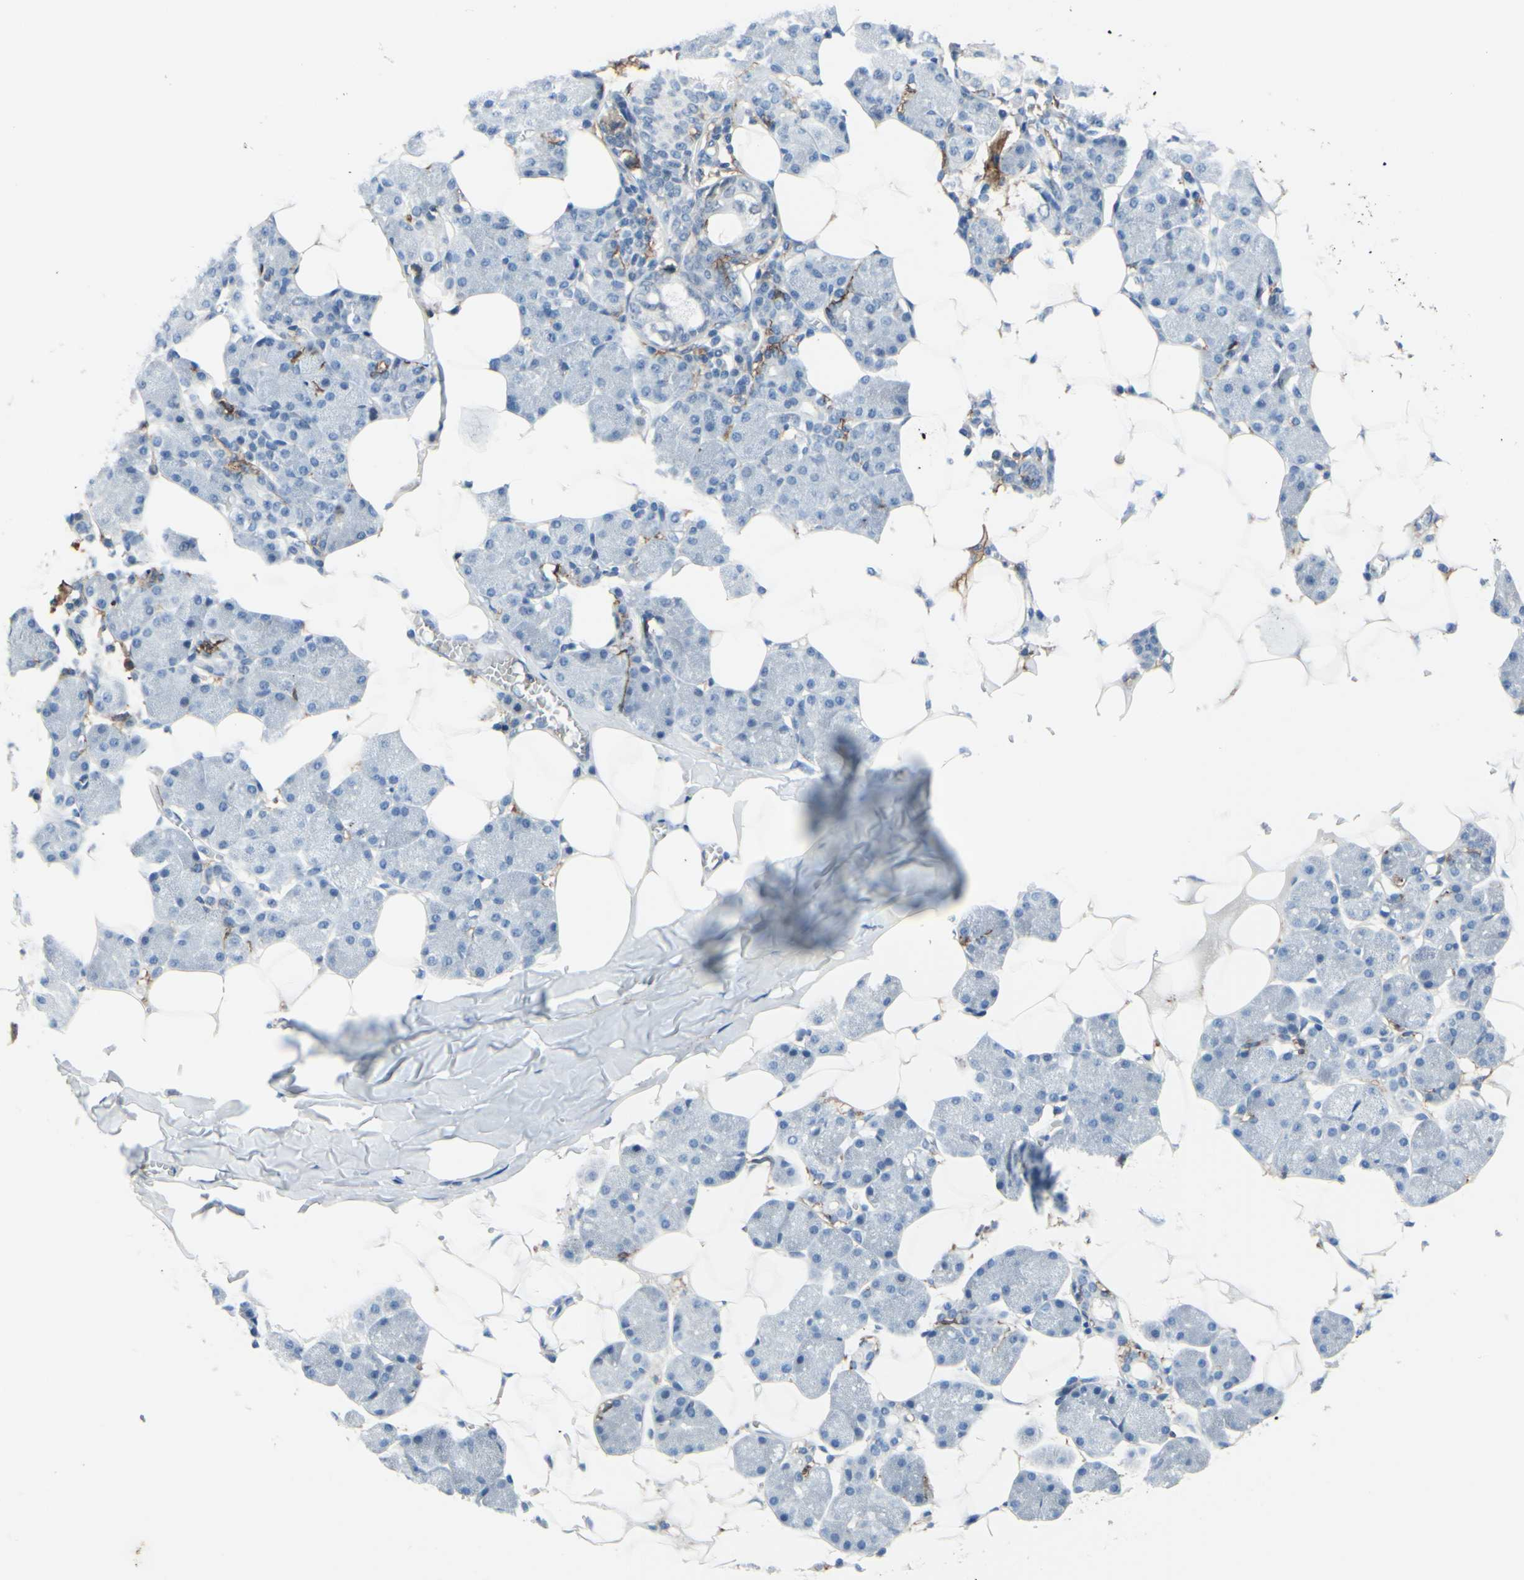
{"staining": {"intensity": "negative", "quantity": "none", "location": "none"}, "tissue": "salivary gland", "cell_type": "Glandular cells", "image_type": "normal", "snomed": [{"axis": "morphology", "description": "Normal tissue, NOS"}, {"axis": "morphology", "description": "Adenoma, NOS"}, {"axis": "topography", "description": "Salivary gland"}], "caption": "This image is of benign salivary gland stained with immunohistochemistry (IHC) to label a protein in brown with the nuclei are counter-stained blue. There is no staining in glandular cells.", "gene": "FCGR2A", "patient": {"sex": "female", "age": 32}}